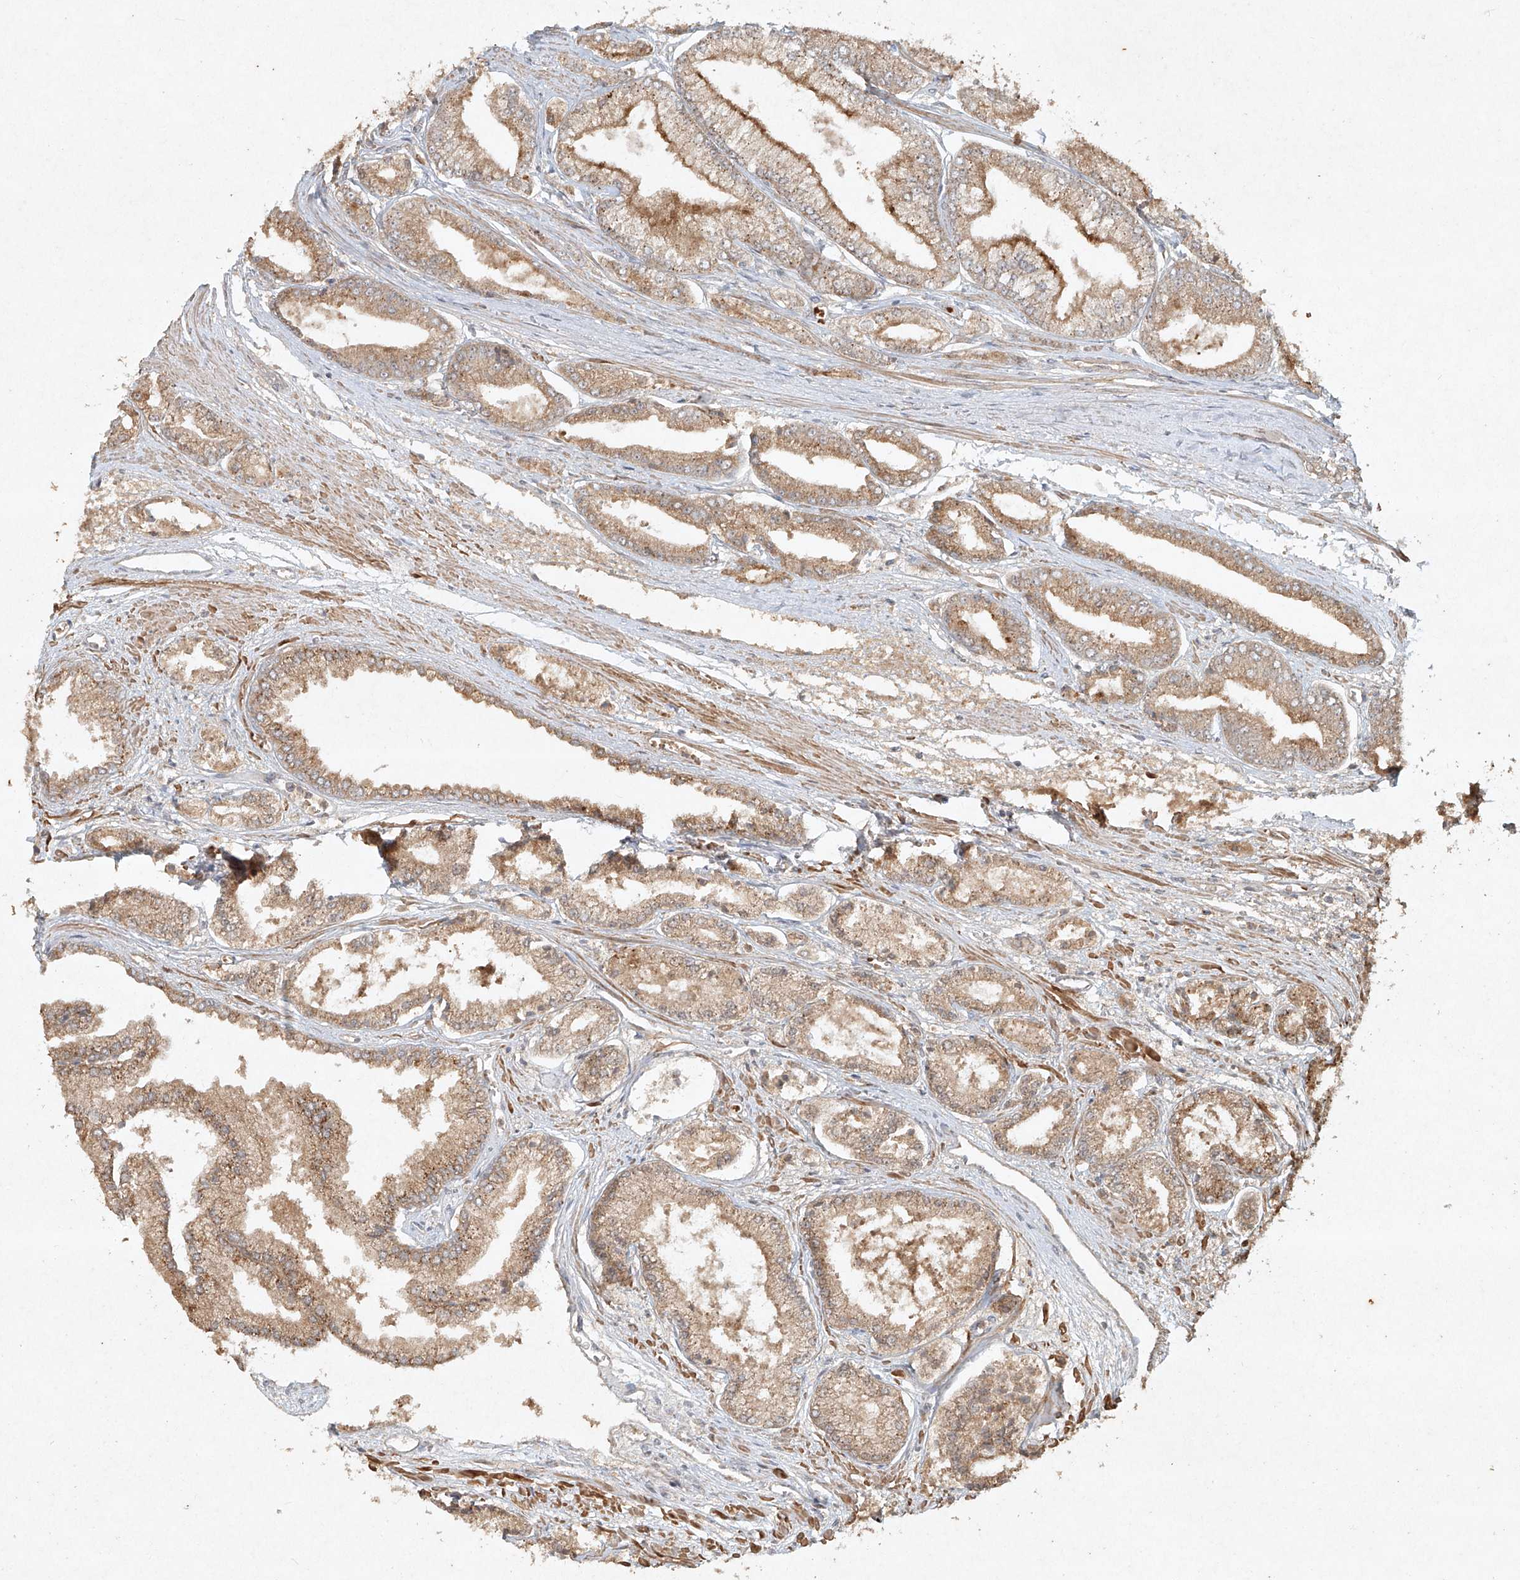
{"staining": {"intensity": "moderate", "quantity": ">75%", "location": "cytoplasmic/membranous"}, "tissue": "prostate cancer", "cell_type": "Tumor cells", "image_type": "cancer", "snomed": [{"axis": "morphology", "description": "Adenocarcinoma, Low grade"}, {"axis": "topography", "description": "Prostate"}], "caption": "A high-resolution image shows immunohistochemistry (IHC) staining of prostate cancer, which shows moderate cytoplasmic/membranous expression in approximately >75% of tumor cells.", "gene": "CYYR1", "patient": {"sex": "male", "age": 52}}